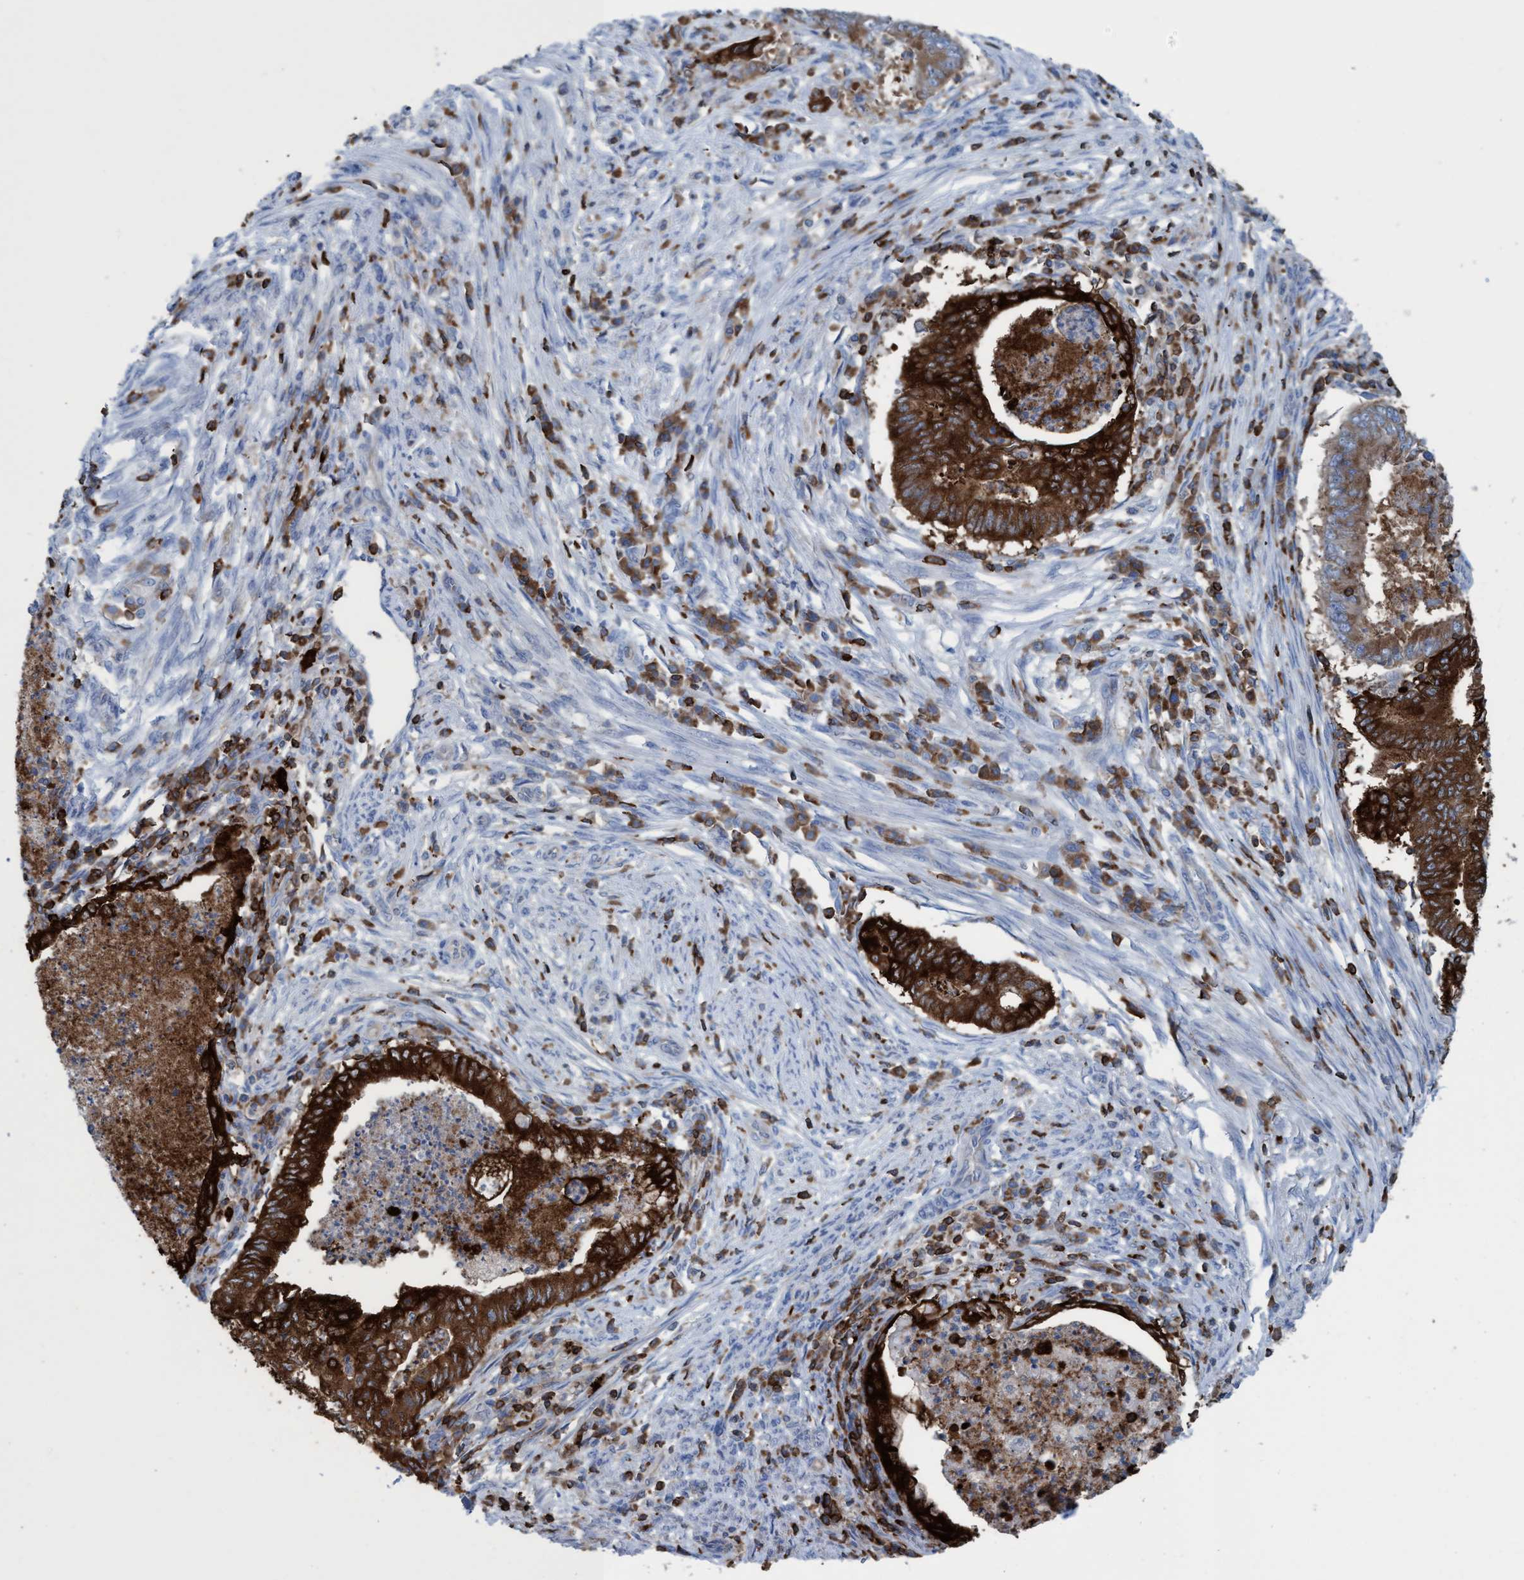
{"staining": {"intensity": "strong", "quantity": ">75%", "location": "cytoplasmic/membranous"}, "tissue": "endometrial cancer", "cell_type": "Tumor cells", "image_type": "cancer", "snomed": [{"axis": "morphology", "description": "Polyp, NOS"}, {"axis": "morphology", "description": "Adenocarcinoma, NOS"}, {"axis": "morphology", "description": "Adenoma, NOS"}, {"axis": "topography", "description": "Endometrium"}], "caption": "Adenoma (endometrial) stained with immunohistochemistry reveals strong cytoplasmic/membranous staining in approximately >75% of tumor cells.", "gene": "EZR", "patient": {"sex": "female", "age": 79}}